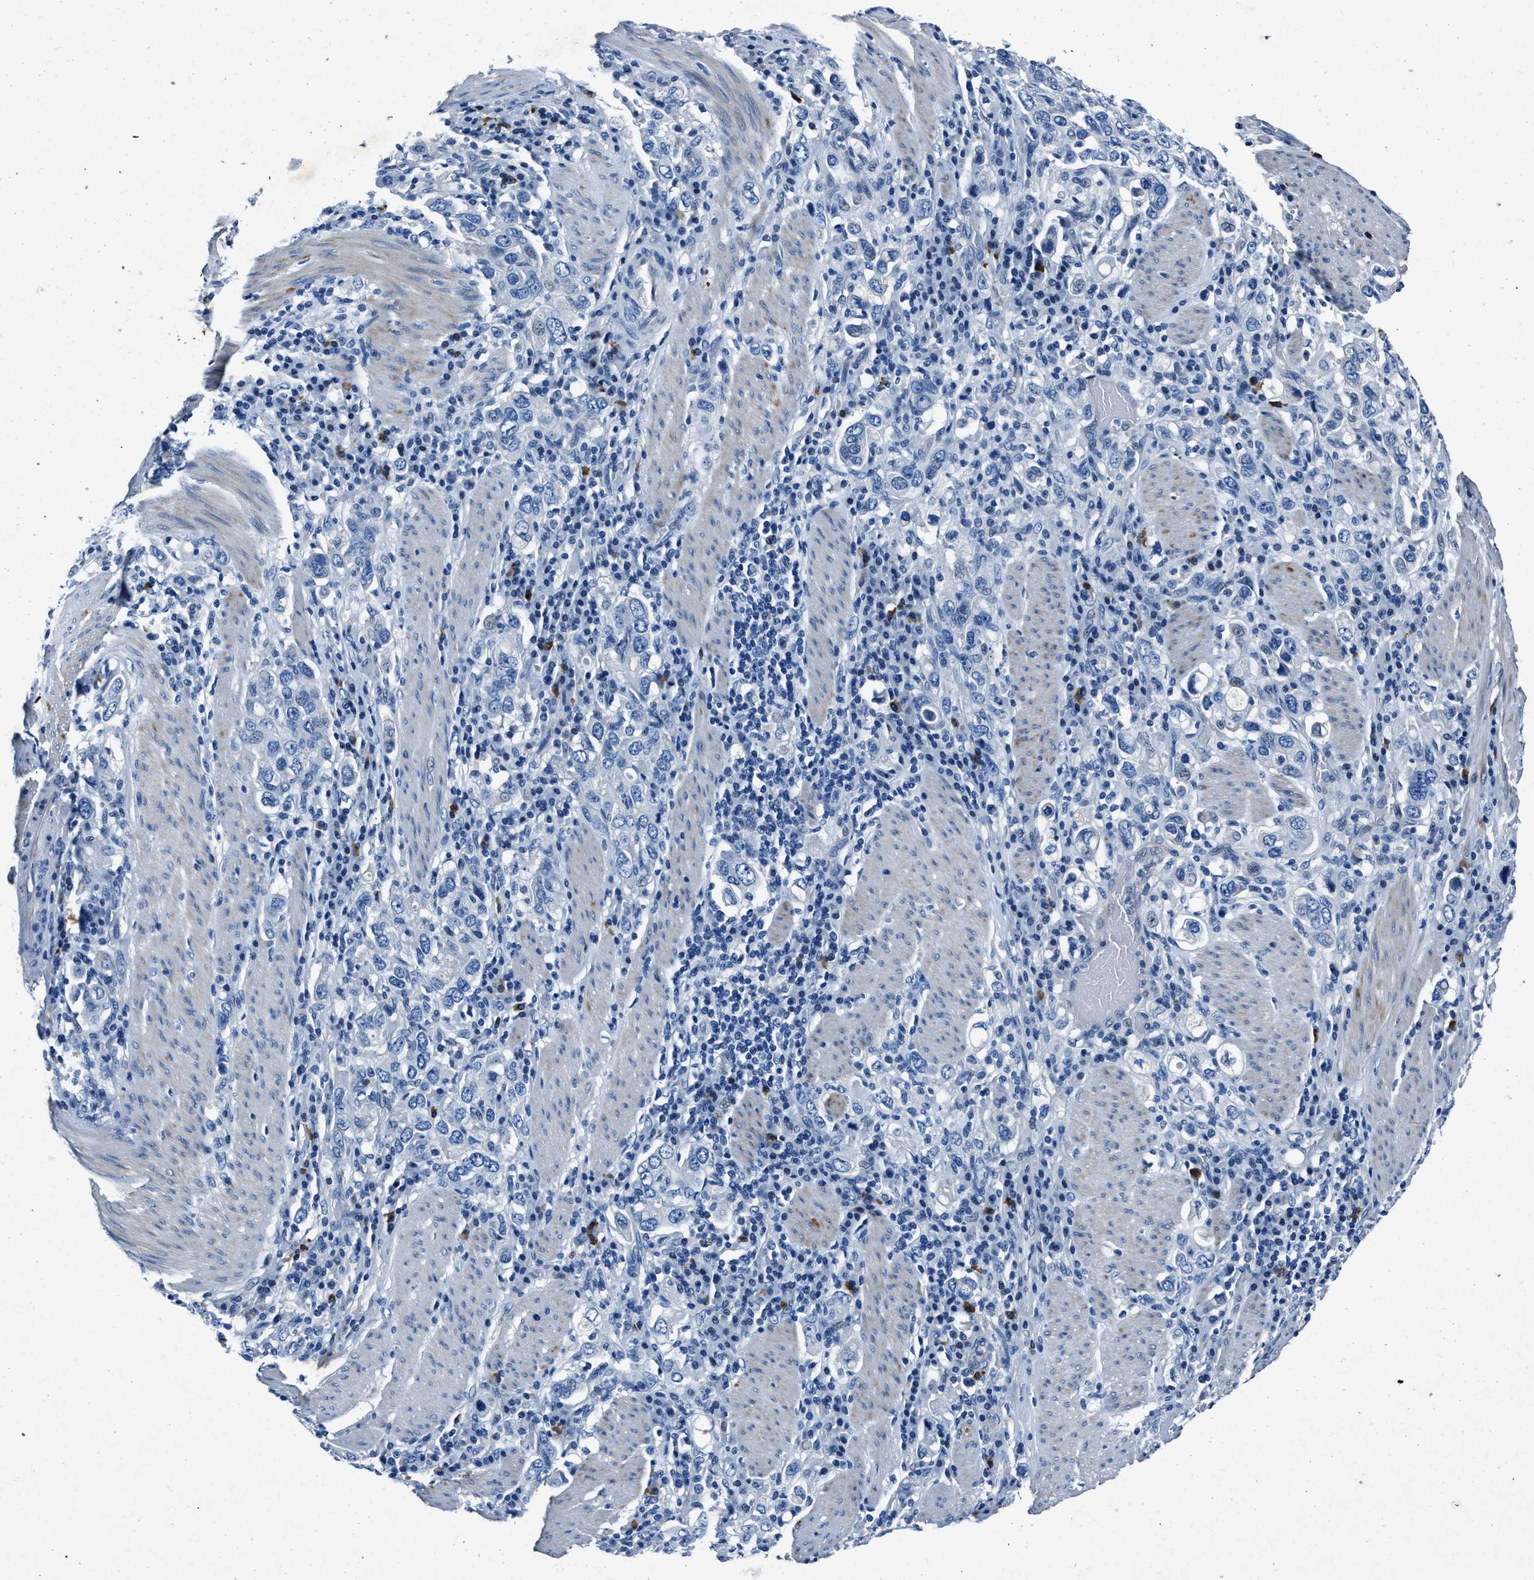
{"staining": {"intensity": "negative", "quantity": "none", "location": "none"}, "tissue": "stomach cancer", "cell_type": "Tumor cells", "image_type": "cancer", "snomed": [{"axis": "morphology", "description": "Adenocarcinoma, NOS"}, {"axis": "topography", "description": "Stomach, upper"}], "caption": "Photomicrograph shows no significant protein staining in tumor cells of adenocarcinoma (stomach). The staining was performed using DAB to visualize the protein expression in brown, while the nuclei were stained in blue with hematoxylin (Magnification: 20x).", "gene": "NACAD", "patient": {"sex": "male", "age": 62}}